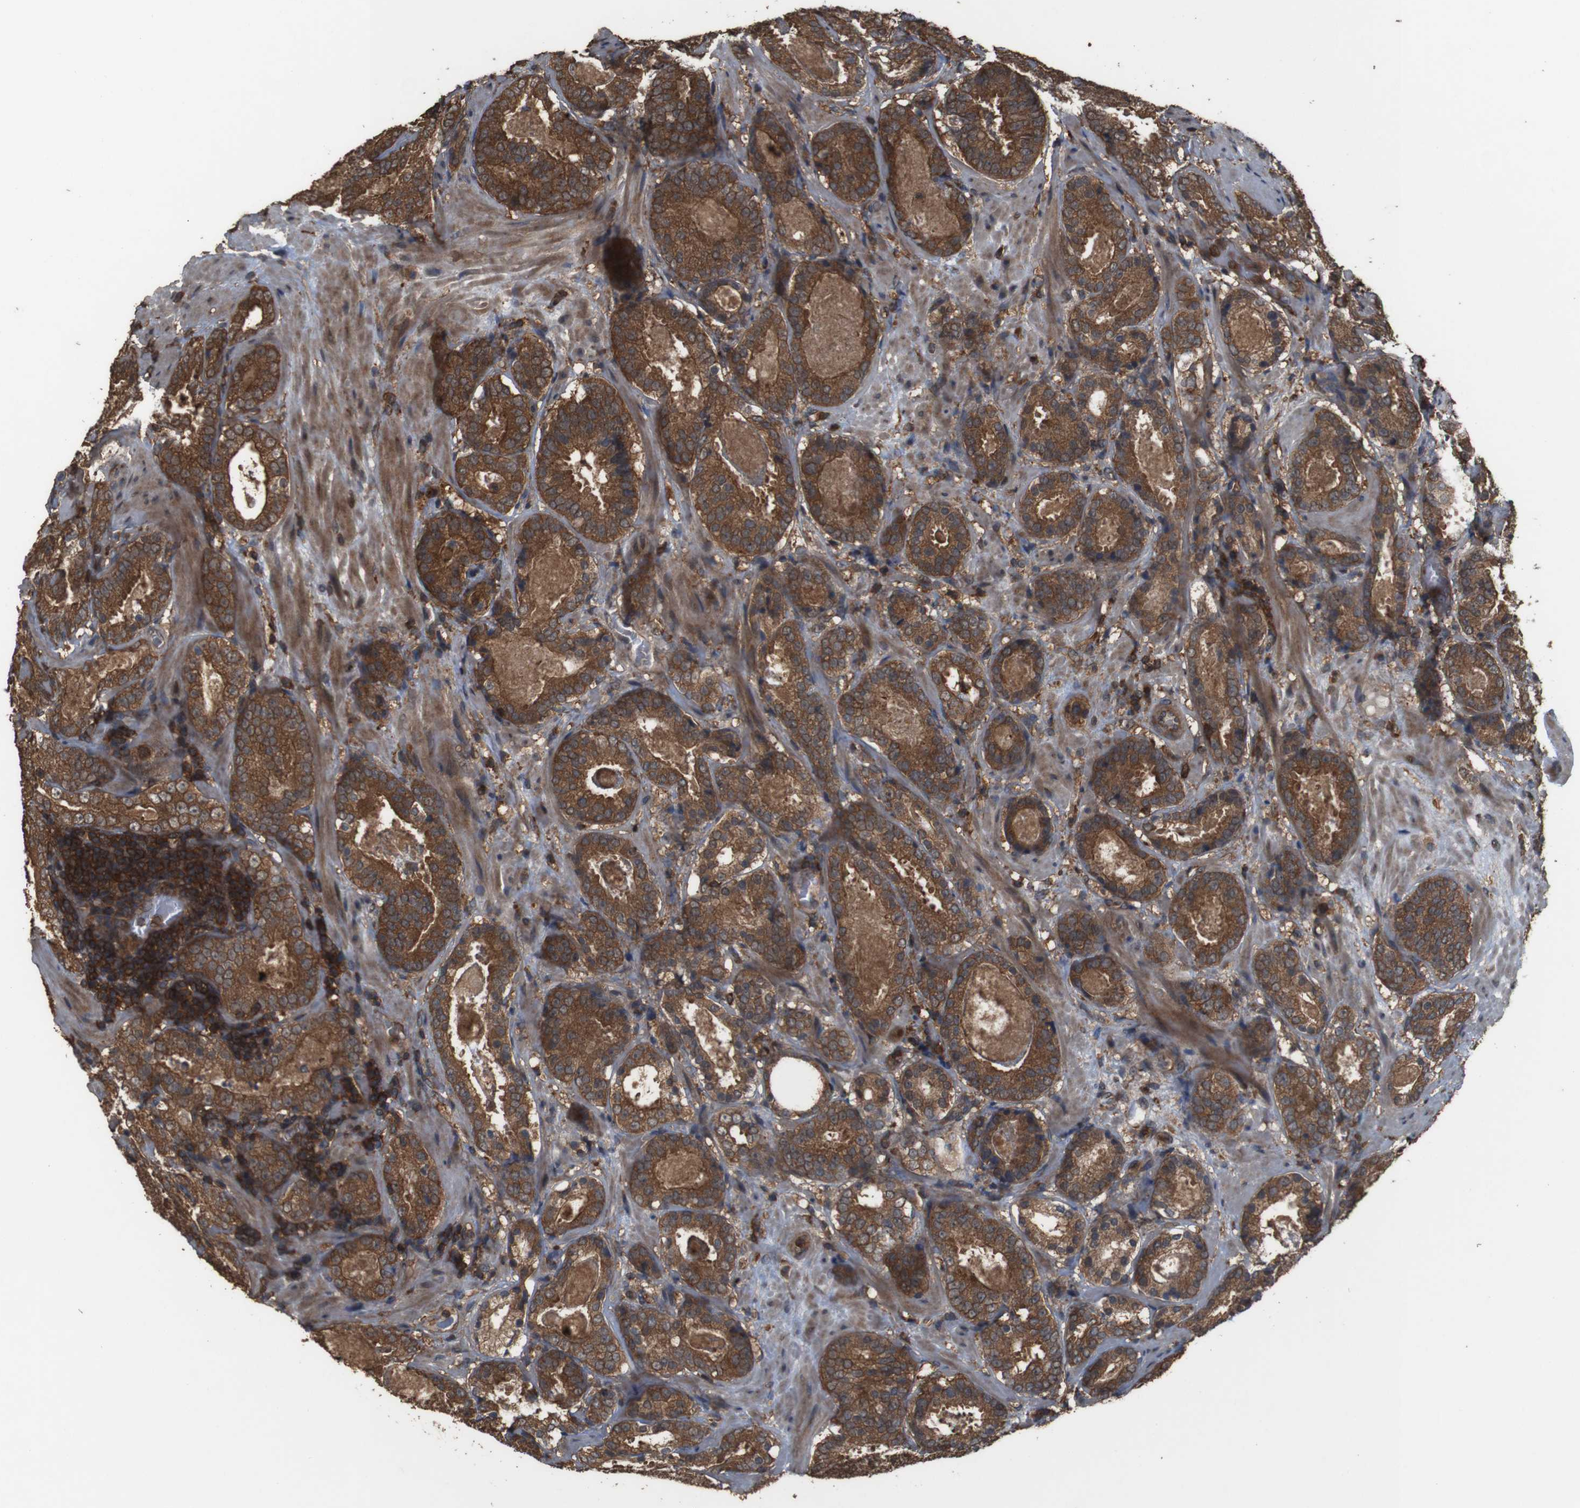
{"staining": {"intensity": "strong", "quantity": ">75%", "location": "cytoplasmic/membranous"}, "tissue": "prostate cancer", "cell_type": "Tumor cells", "image_type": "cancer", "snomed": [{"axis": "morphology", "description": "Adenocarcinoma, Low grade"}, {"axis": "topography", "description": "Prostate"}], "caption": "Prostate cancer stained with a protein marker exhibits strong staining in tumor cells.", "gene": "BAG4", "patient": {"sex": "male", "age": 69}}